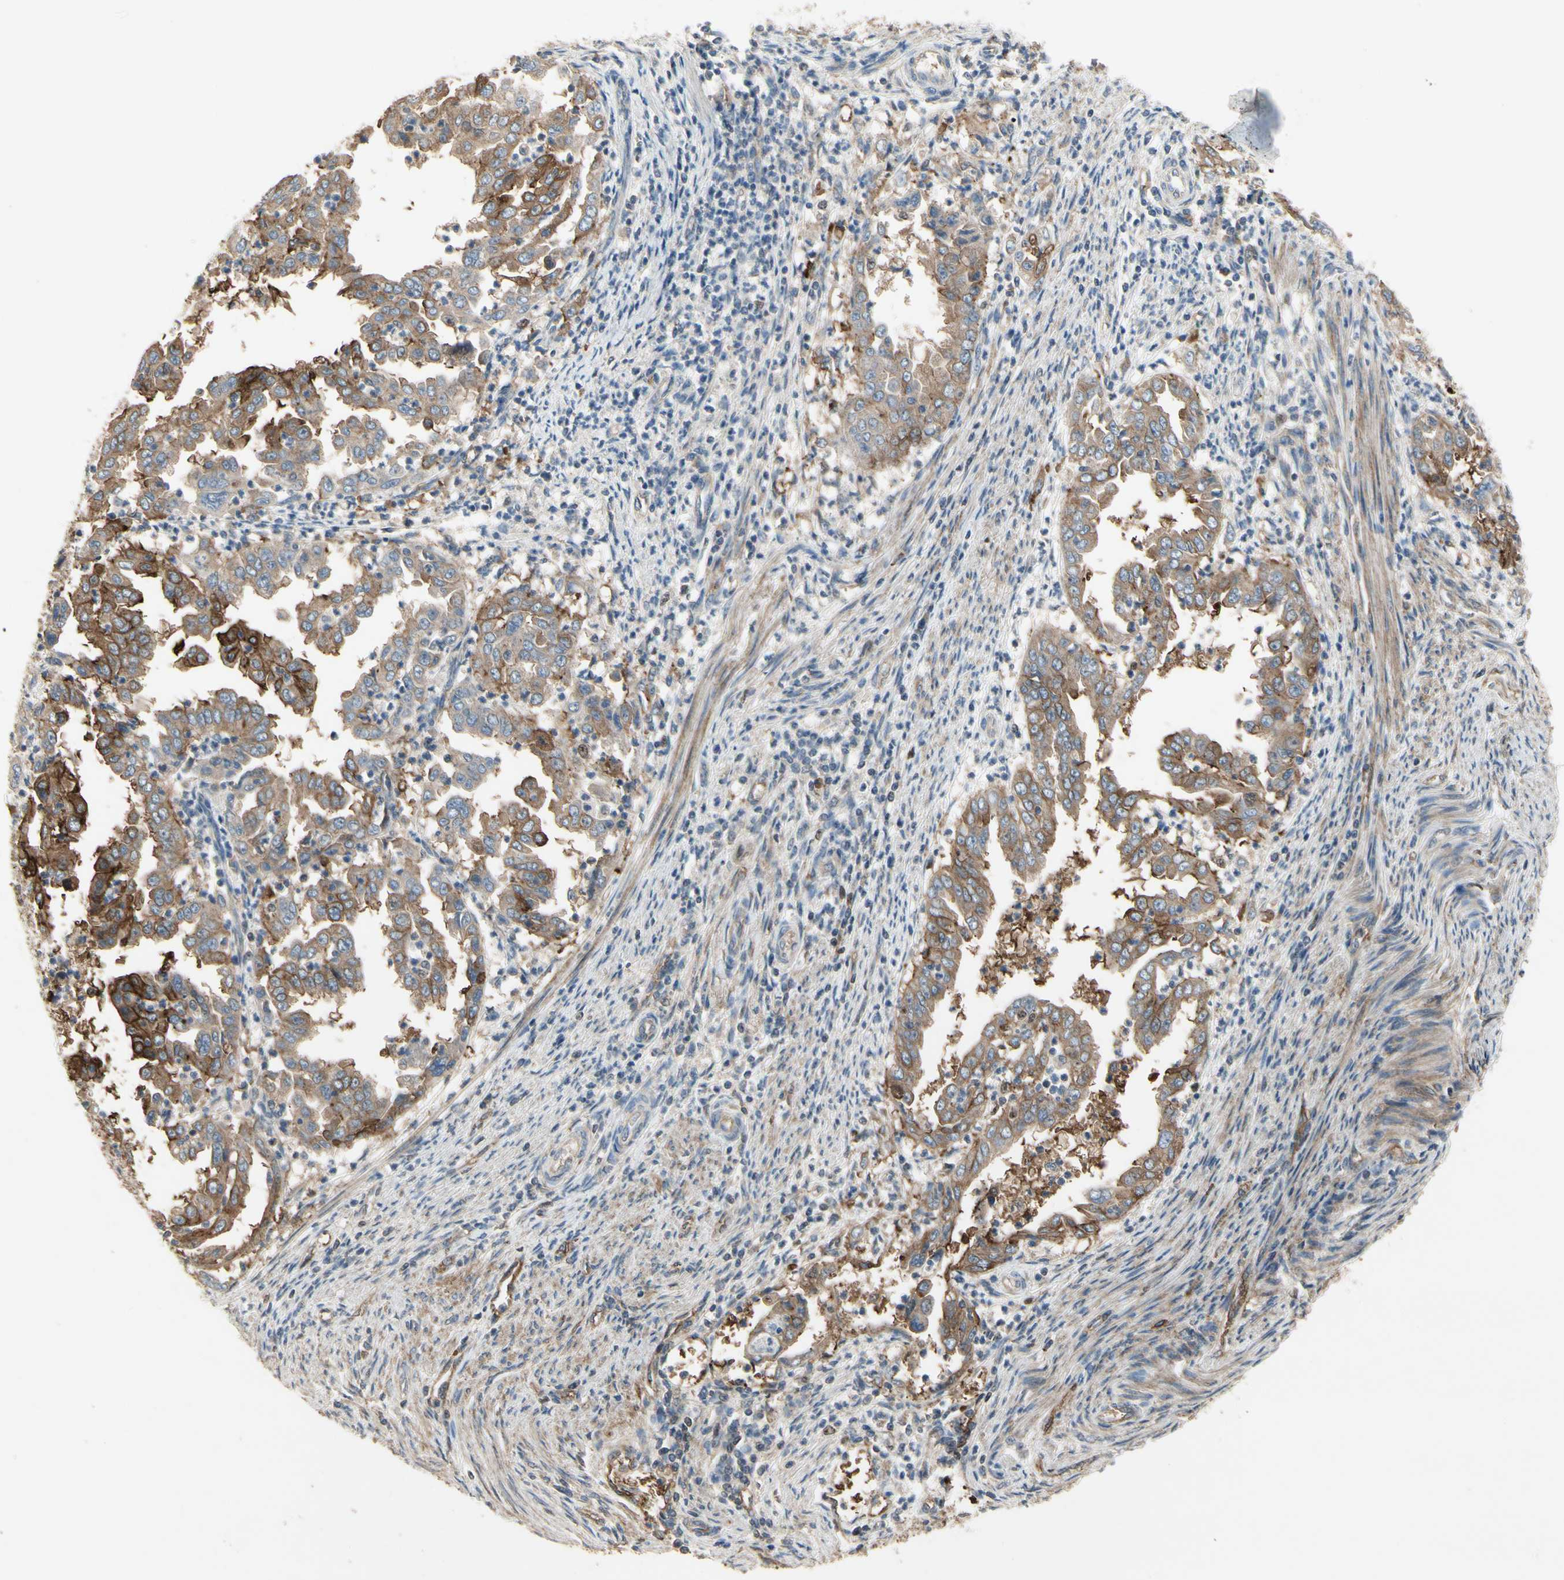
{"staining": {"intensity": "strong", "quantity": "25%-75%", "location": "cytoplasmic/membranous"}, "tissue": "endometrial cancer", "cell_type": "Tumor cells", "image_type": "cancer", "snomed": [{"axis": "morphology", "description": "Adenocarcinoma, NOS"}, {"axis": "topography", "description": "Endometrium"}], "caption": "Strong cytoplasmic/membranous positivity for a protein is identified in about 25%-75% of tumor cells of endometrial cancer using immunohistochemistry.", "gene": "CGREF1", "patient": {"sex": "female", "age": 85}}